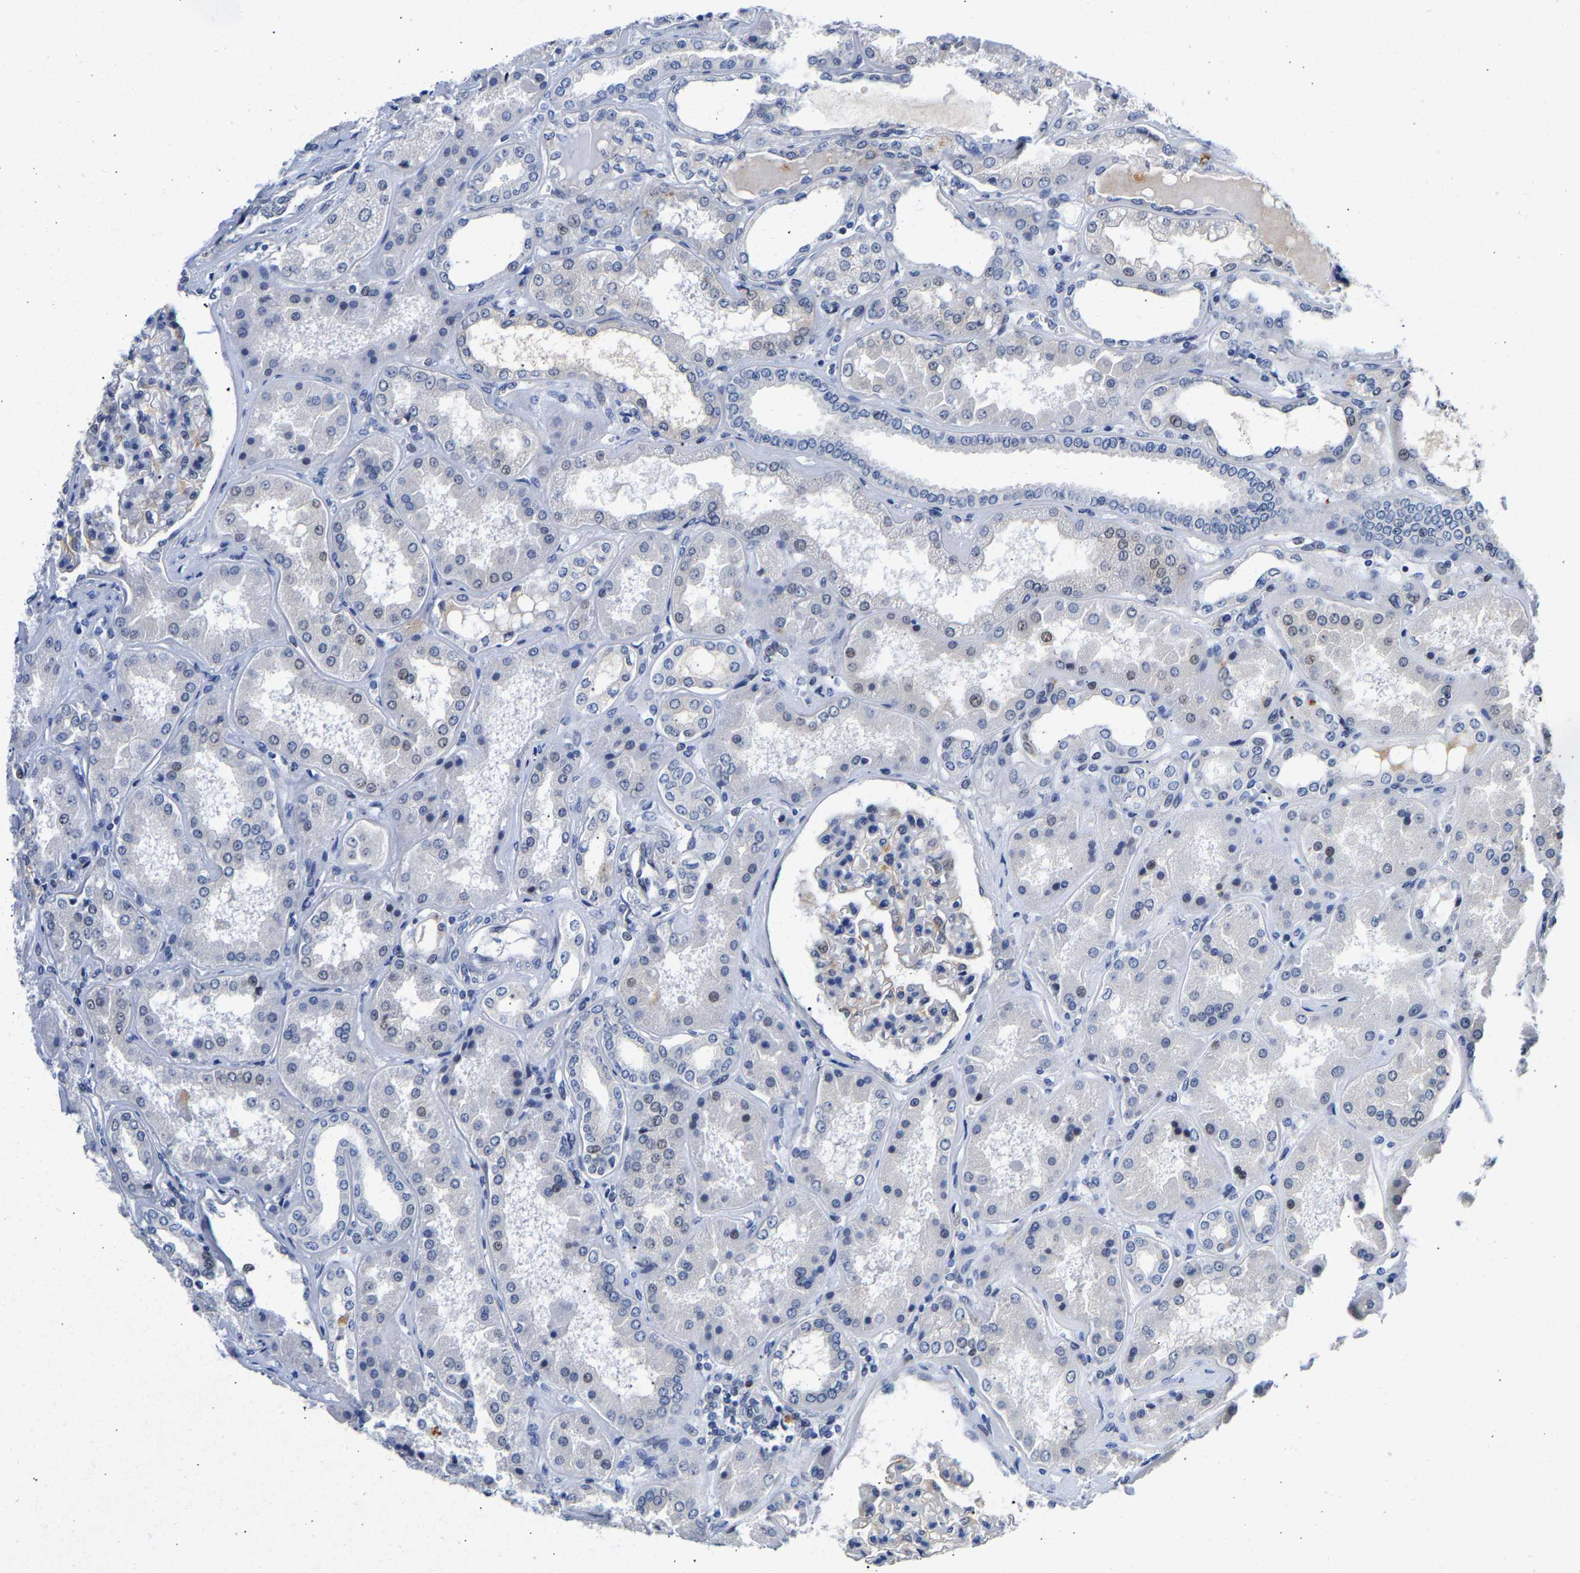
{"staining": {"intensity": "weak", "quantity": "<25%", "location": "cytoplasmic/membranous"}, "tissue": "kidney", "cell_type": "Cells in glomeruli", "image_type": "normal", "snomed": [{"axis": "morphology", "description": "Normal tissue, NOS"}, {"axis": "topography", "description": "Kidney"}], "caption": "IHC histopathology image of unremarkable human kidney stained for a protein (brown), which reveals no staining in cells in glomeruli. (Stains: DAB (3,3'-diaminobenzidine) immunohistochemistry (IHC) with hematoxylin counter stain, Microscopy: brightfield microscopy at high magnification).", "gene": "CCDC6", "patient": {"sex": "female", "age": 56}}